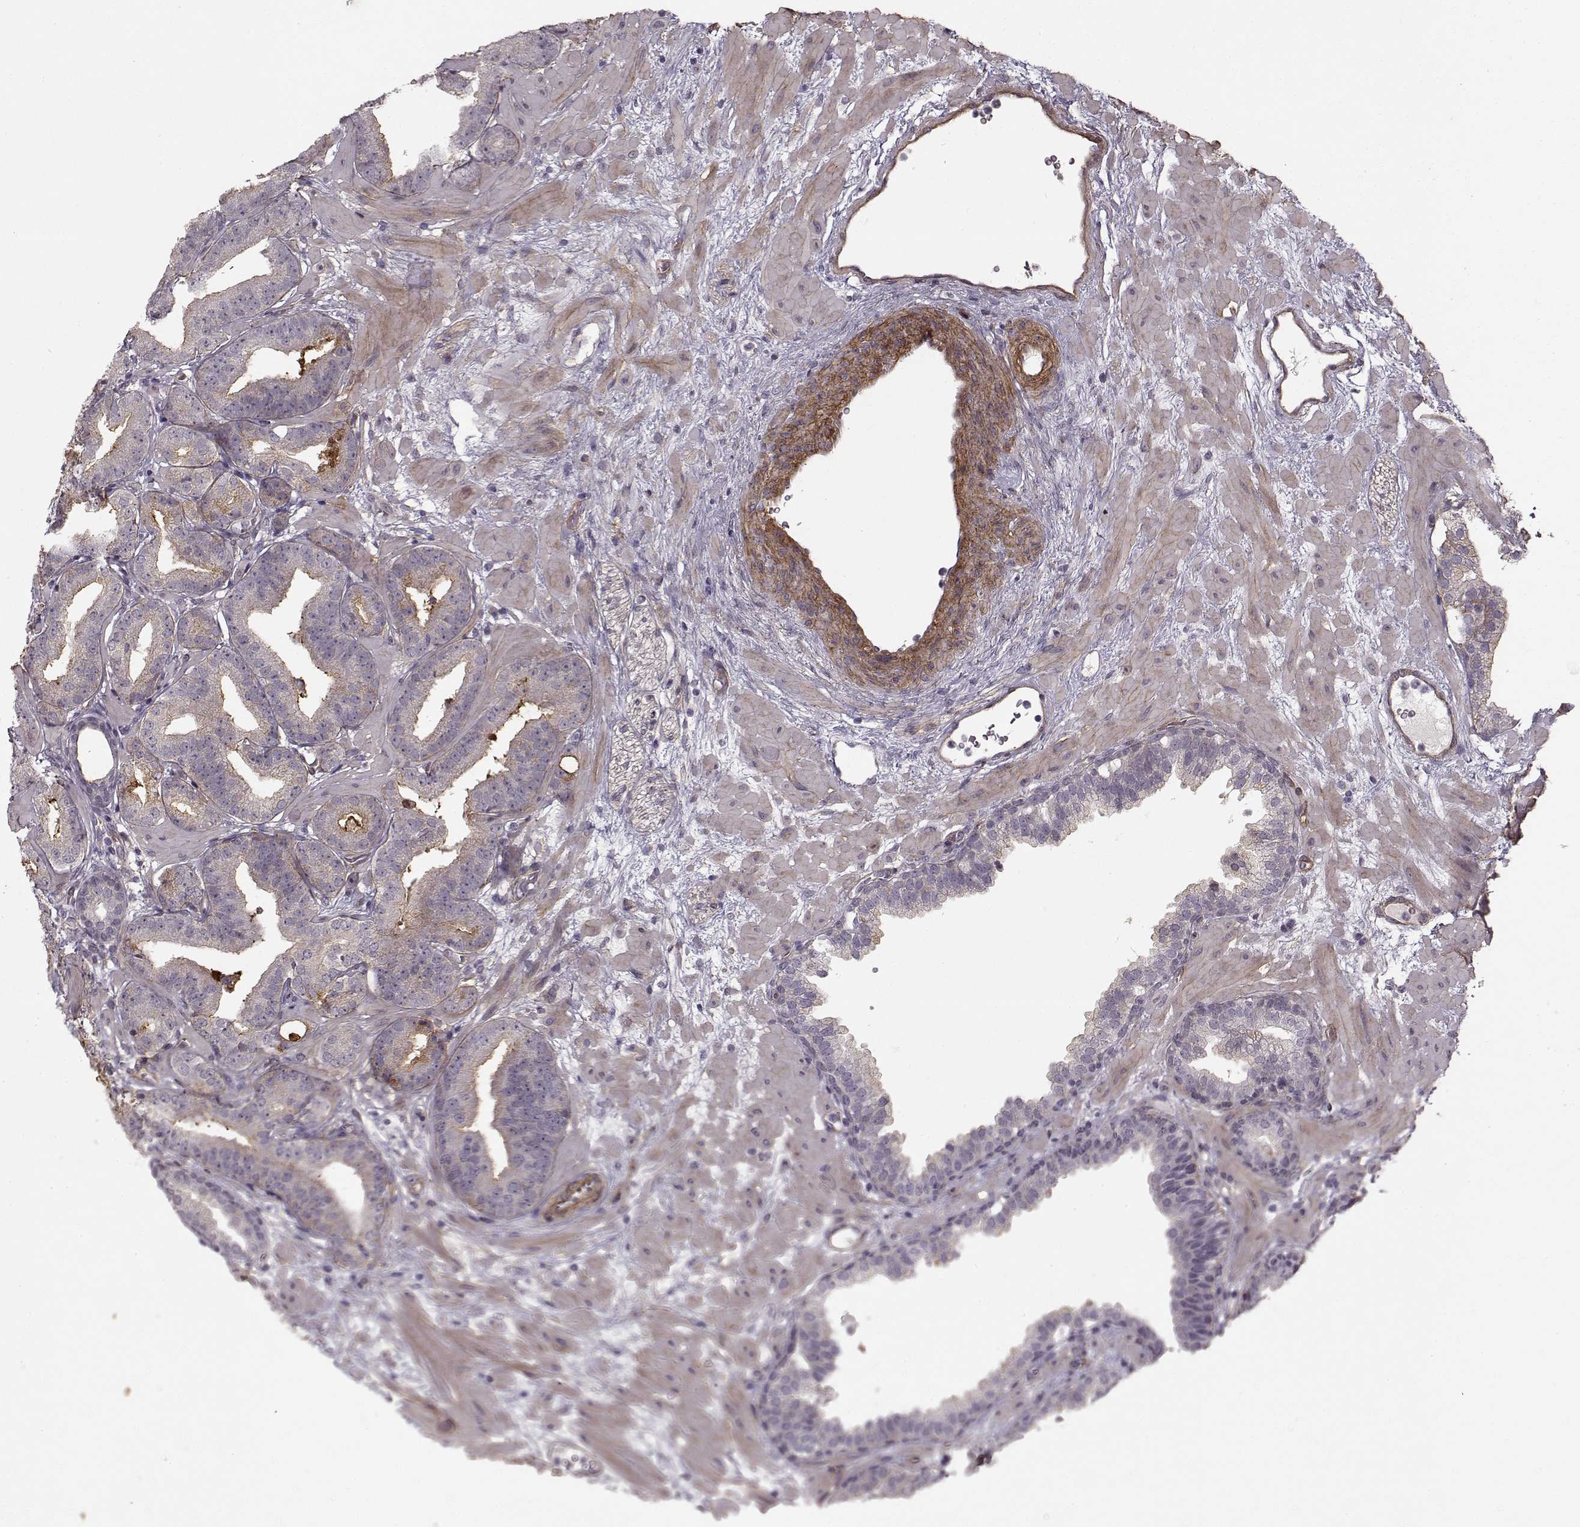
{"staining": {"intensity": "negative", "quantity": "none", "location": "none"}, "tissue": "prostate cancer", "cell_type": "Tumor cells", "image_type": "cancer", "snomed": [{"axis": "morphology", "description": "Adenocarcinoma, Low grade"}, {"axis": "topography", "description": "Prostate"}], "caption": "Prostate adenocarcinoma (low-grade) stained for a protein using immunohistochemistry demonstrates no expression tumor cells.", "gene": "LAMB2", "patient": {"sex": "male", "age": 68}}